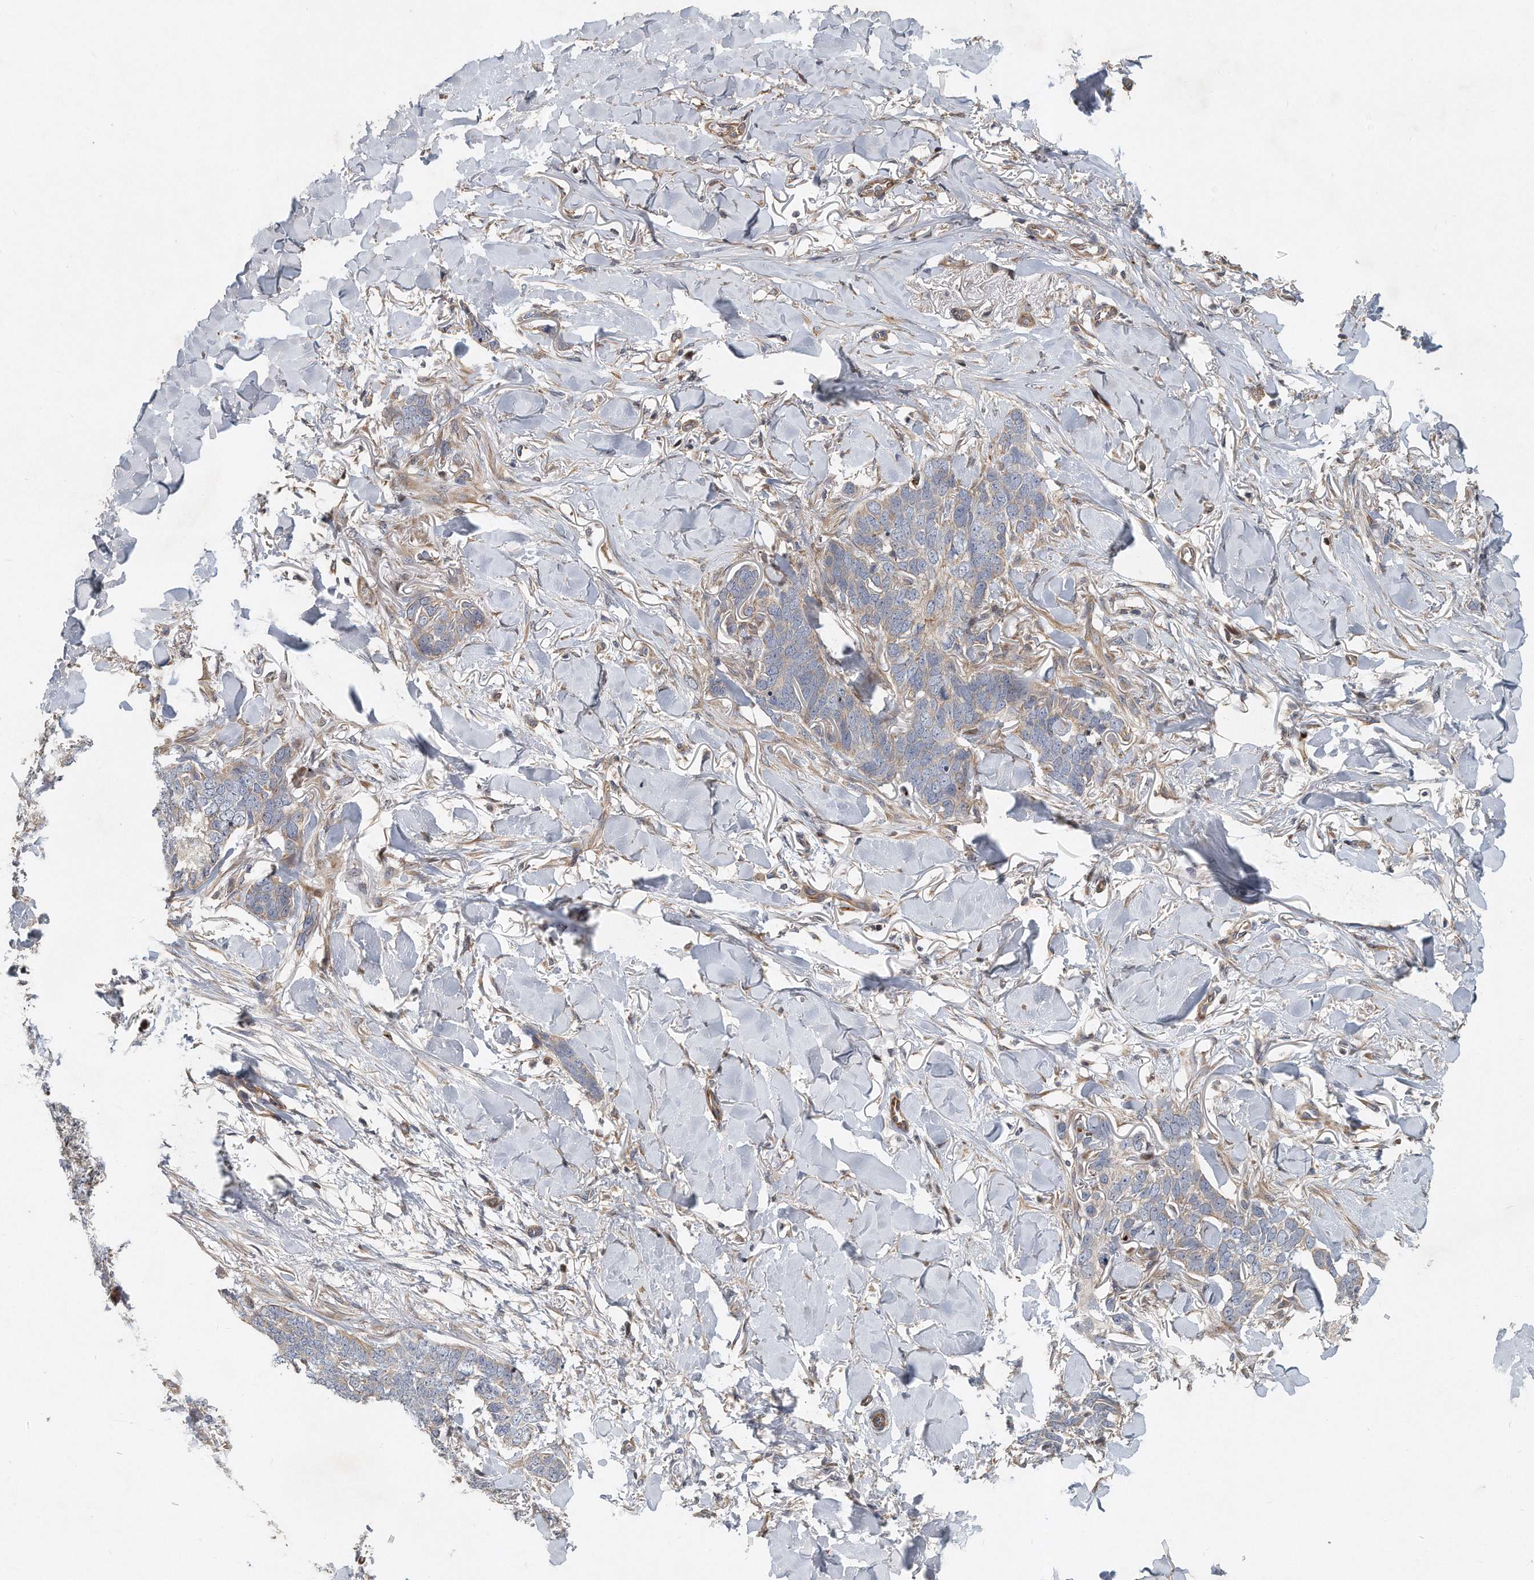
{"staining": {"intensity": "weak", "quantity": "<25%", "location": "cytoplasmic/membranous"}, "tissue": "skin cancer", "cell_type": "Tumor cells", "image_type": "cancer", "snomed": [{"axis": "morphology", "description": "Normal tissue, NOS"}, {"axis": "morphology", "description": "Basal cell carcinoma"}, {"axis": "topography", "description": "Skin"}], "caption": "This is an immunohistochemistry histopathology image of skin basal cell carcinoma. There is no positivity in tumor cells.", "gene": "PCDH8", "patient": {"sex": "male", "age": 77}}